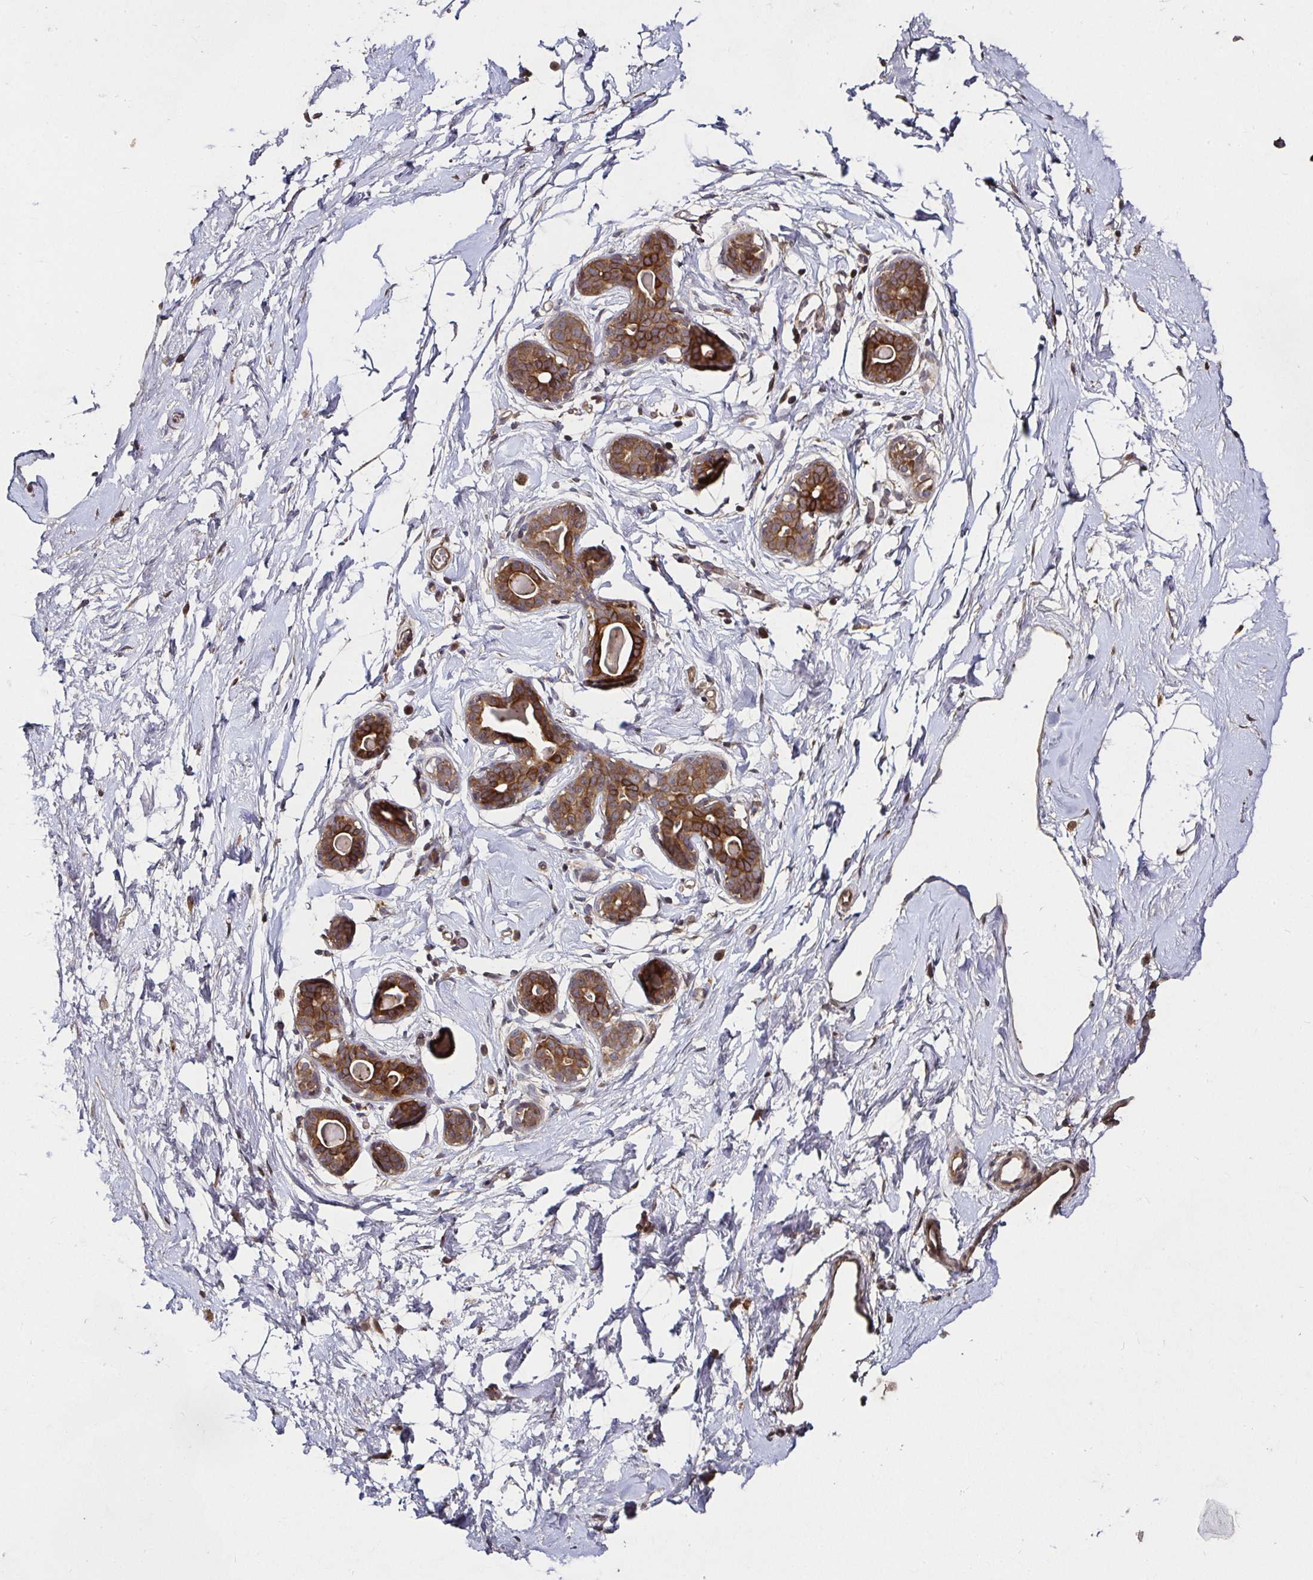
{"staining": {"intensity": "negative", "quantity": "none", "location": "none"}, "tissue": "breast", "cell_type": "Adipocytes", "image_type": "normal", "snomed": [{"axis": "morphology", "description": "Normal tissue, NOS"}, {"axis": "topography", "description": "Breast"}], "caption": "DAB (3,3'-diaminobenzidine) immunohistochemical staining of normal breast displays no significant positivity in adipocytes.", "gene": "SMYD3", "patient": {"sex": "female", "age": 45}}